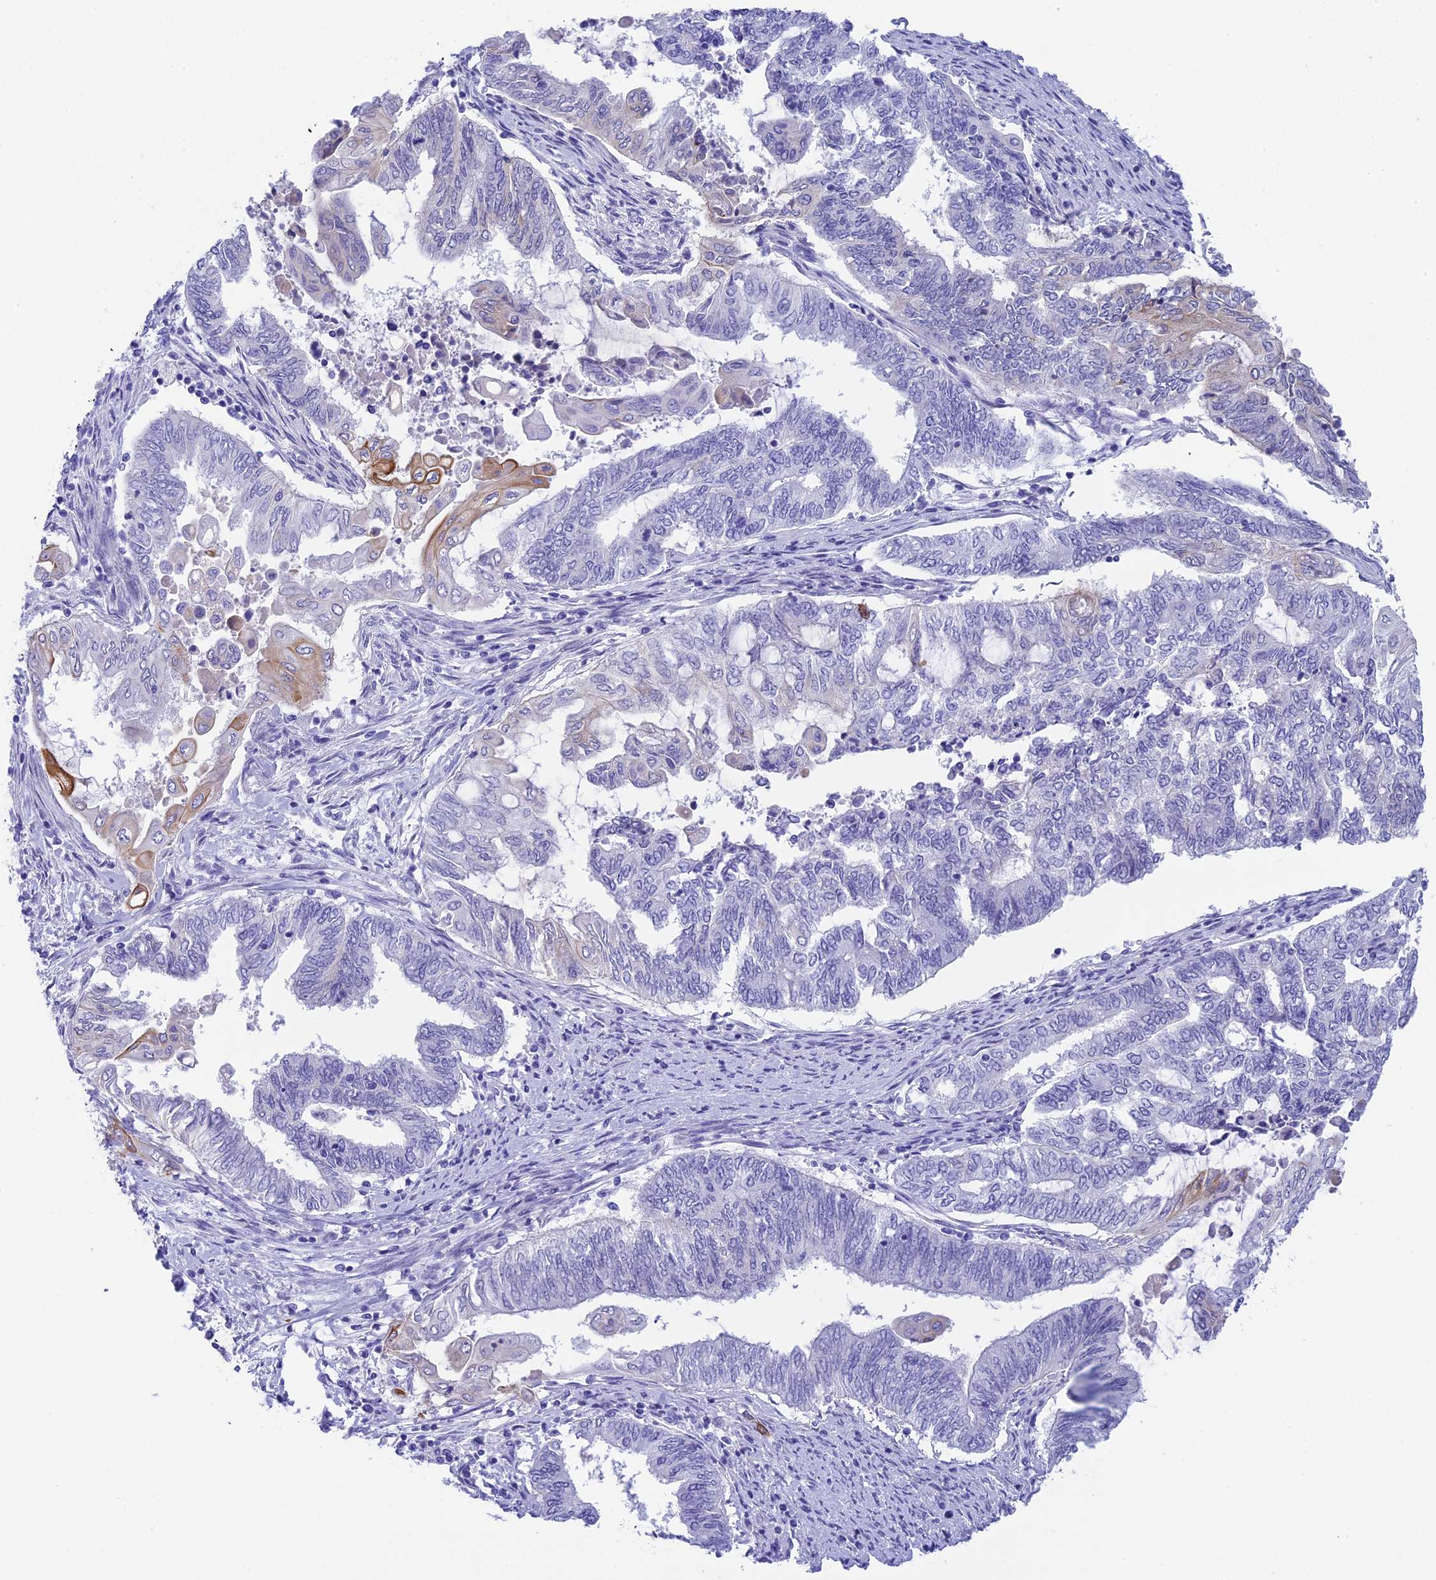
{"staining": {"intensity": "moderate", "quantity": "<25%", "location": "cytoplasmic/membranous"}, "tissue": "endometrial cancer", "cell_type": "Tumor cells", "image_type": "cancer", "snomed": [{"axis": "morphology", "description": "Adenocarcinoma, NOS"}, {"axis": "topography", "description": "Uterus"}, {"axis": "topography", "description": "Endometrium"}], "caption": "An immunohistochemistry (IHC) histopathology image of tumor tissue is shown. Protein staining in brown highlights moderate cytoplasmic/membranous positivity in endometrial adenocarcinoma within tumor cells. (IHC, brightfield microscopy, high magnification).", "gene": "TACSTD2", "patient": {"sex": "female", "age": 70}}